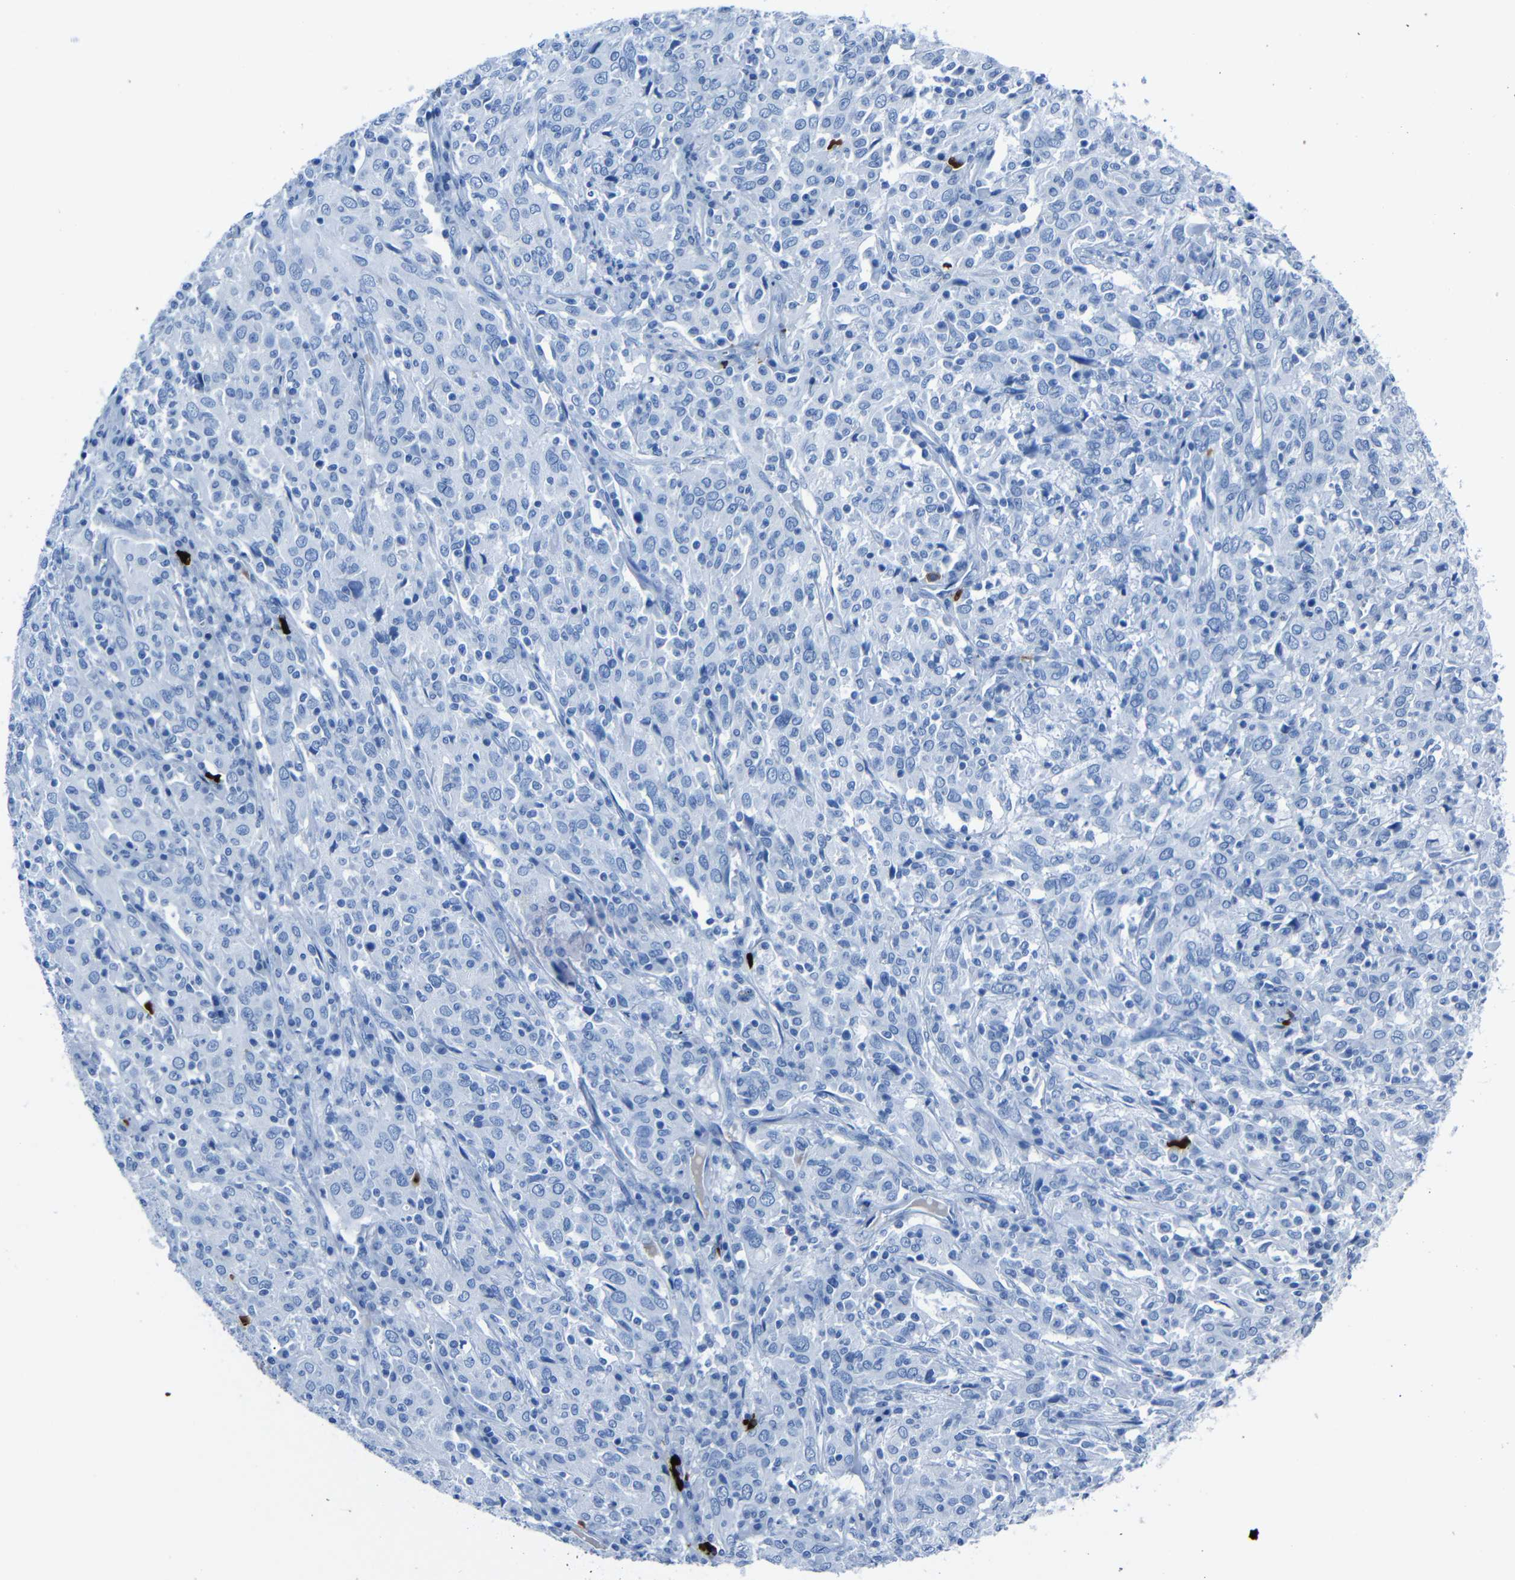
{"staining": {"intensity": "negative", "quantity": "none", "location": "none"}, "tissue": "cervical cancer", "cell_type": "Tumor cells", "image_type": "cancer", "snomed": [{"axis": "morphology", "description": "Squamous cell carcinoma, NOS"}, {"axis": "topography", "description": "Cervix"}], "caption": "Human cervical cancer stained for a protein using immunohistochemistry demonstrates no staining in tumor cells.", "gene": "CLDN11", "patient": {"sex": "female", "age": 46}}